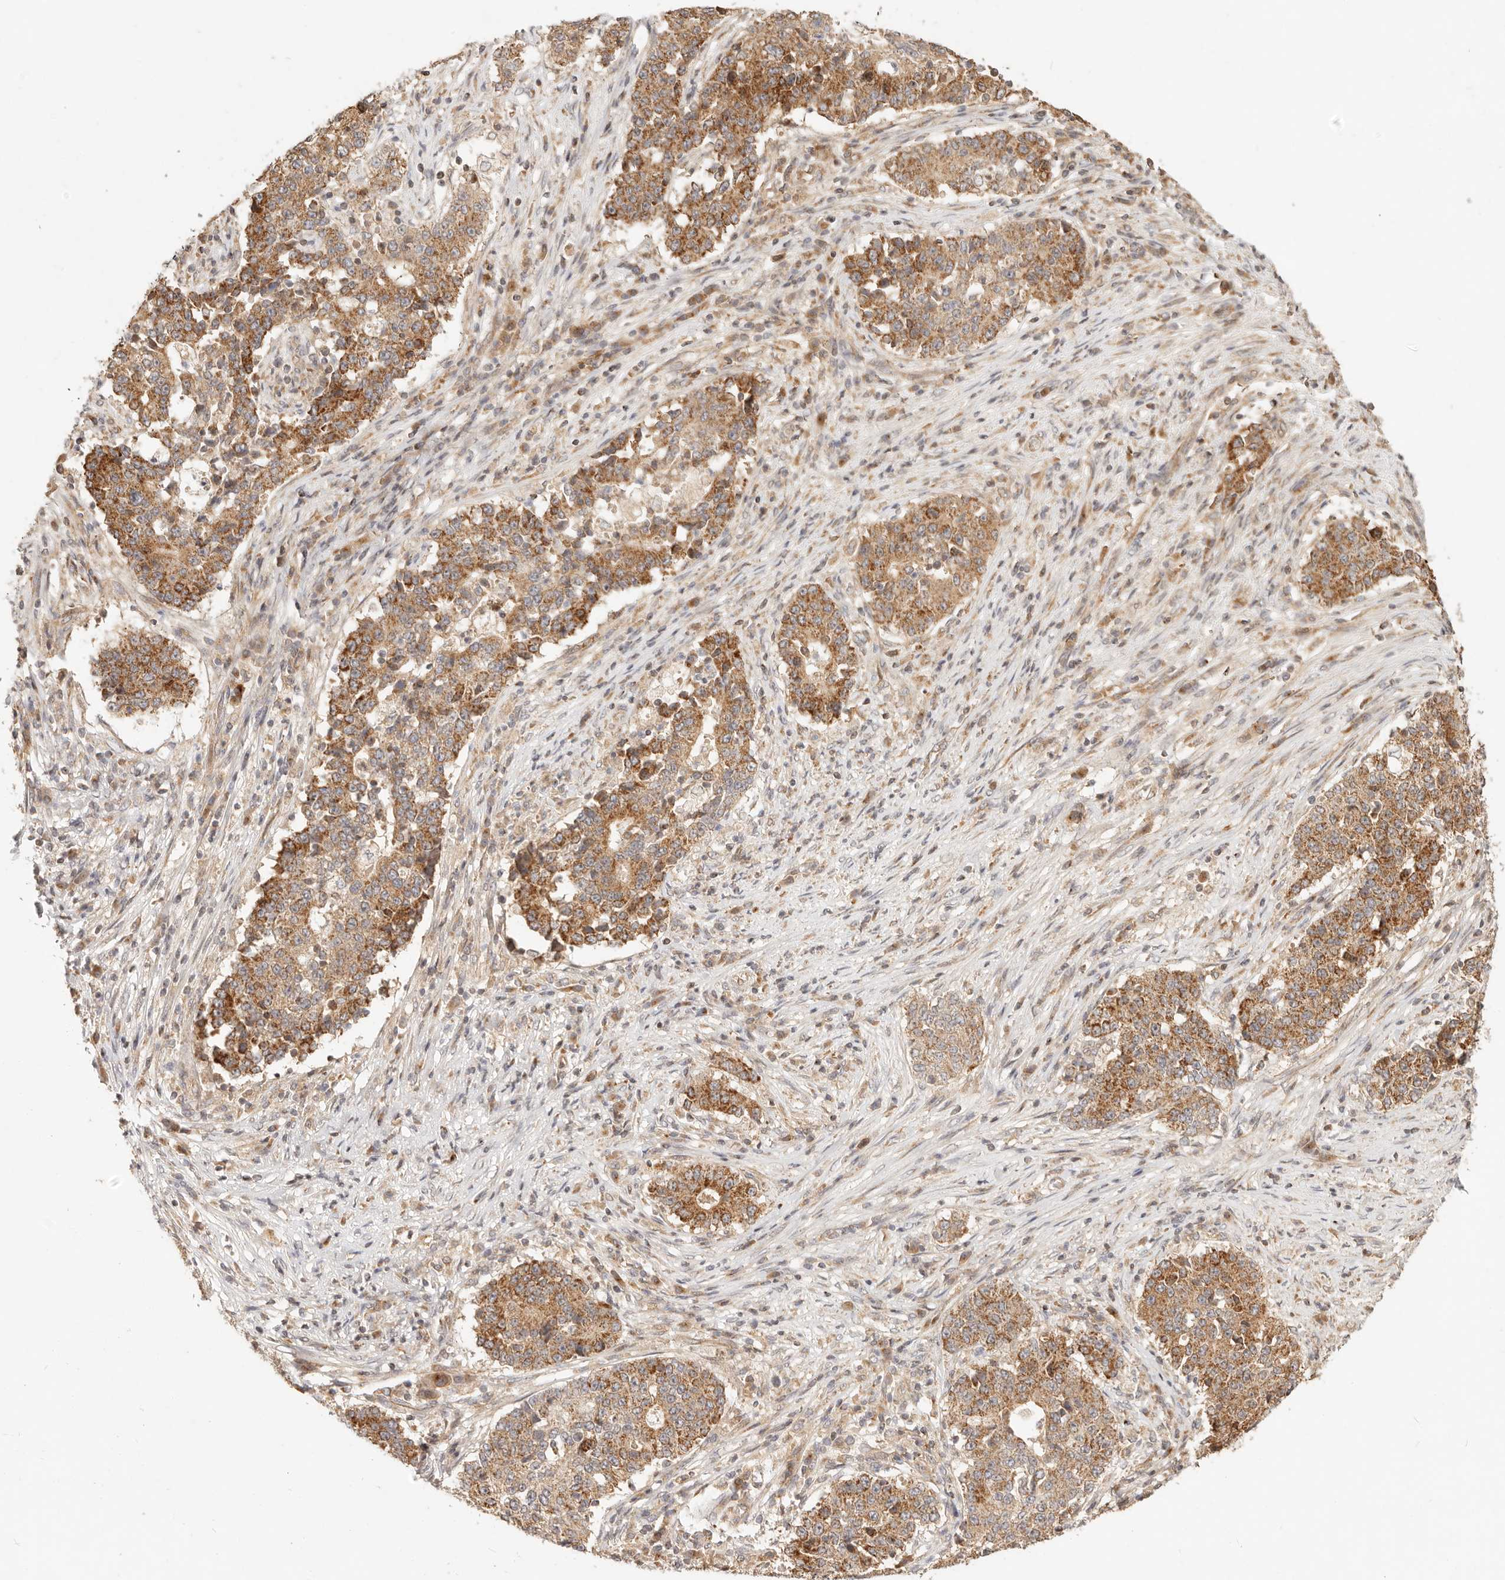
{"staining": {"intensity": "moderate", "quantity": ">75%", "location": "cytoplasmic/membranous"}, "tissue": "stomach cancer", "cell_type": "Tumor cells", "image_type": "cancer", "snomed": [{"axis": "morphology", "description": "Adenocarcinoma, NOS"}, {"axis": "topography", "description": "Stomach"}], "caption": "DAB (3,3'-diaminobenzidine) immunohistochemical staining of stomach cancer demonstrates moderate cytoplasmic/membranous protein expression in approximately >75% of tumor cells.", "gene": "TIMM17A", "patient": {"sex": "male", "age": 59}}